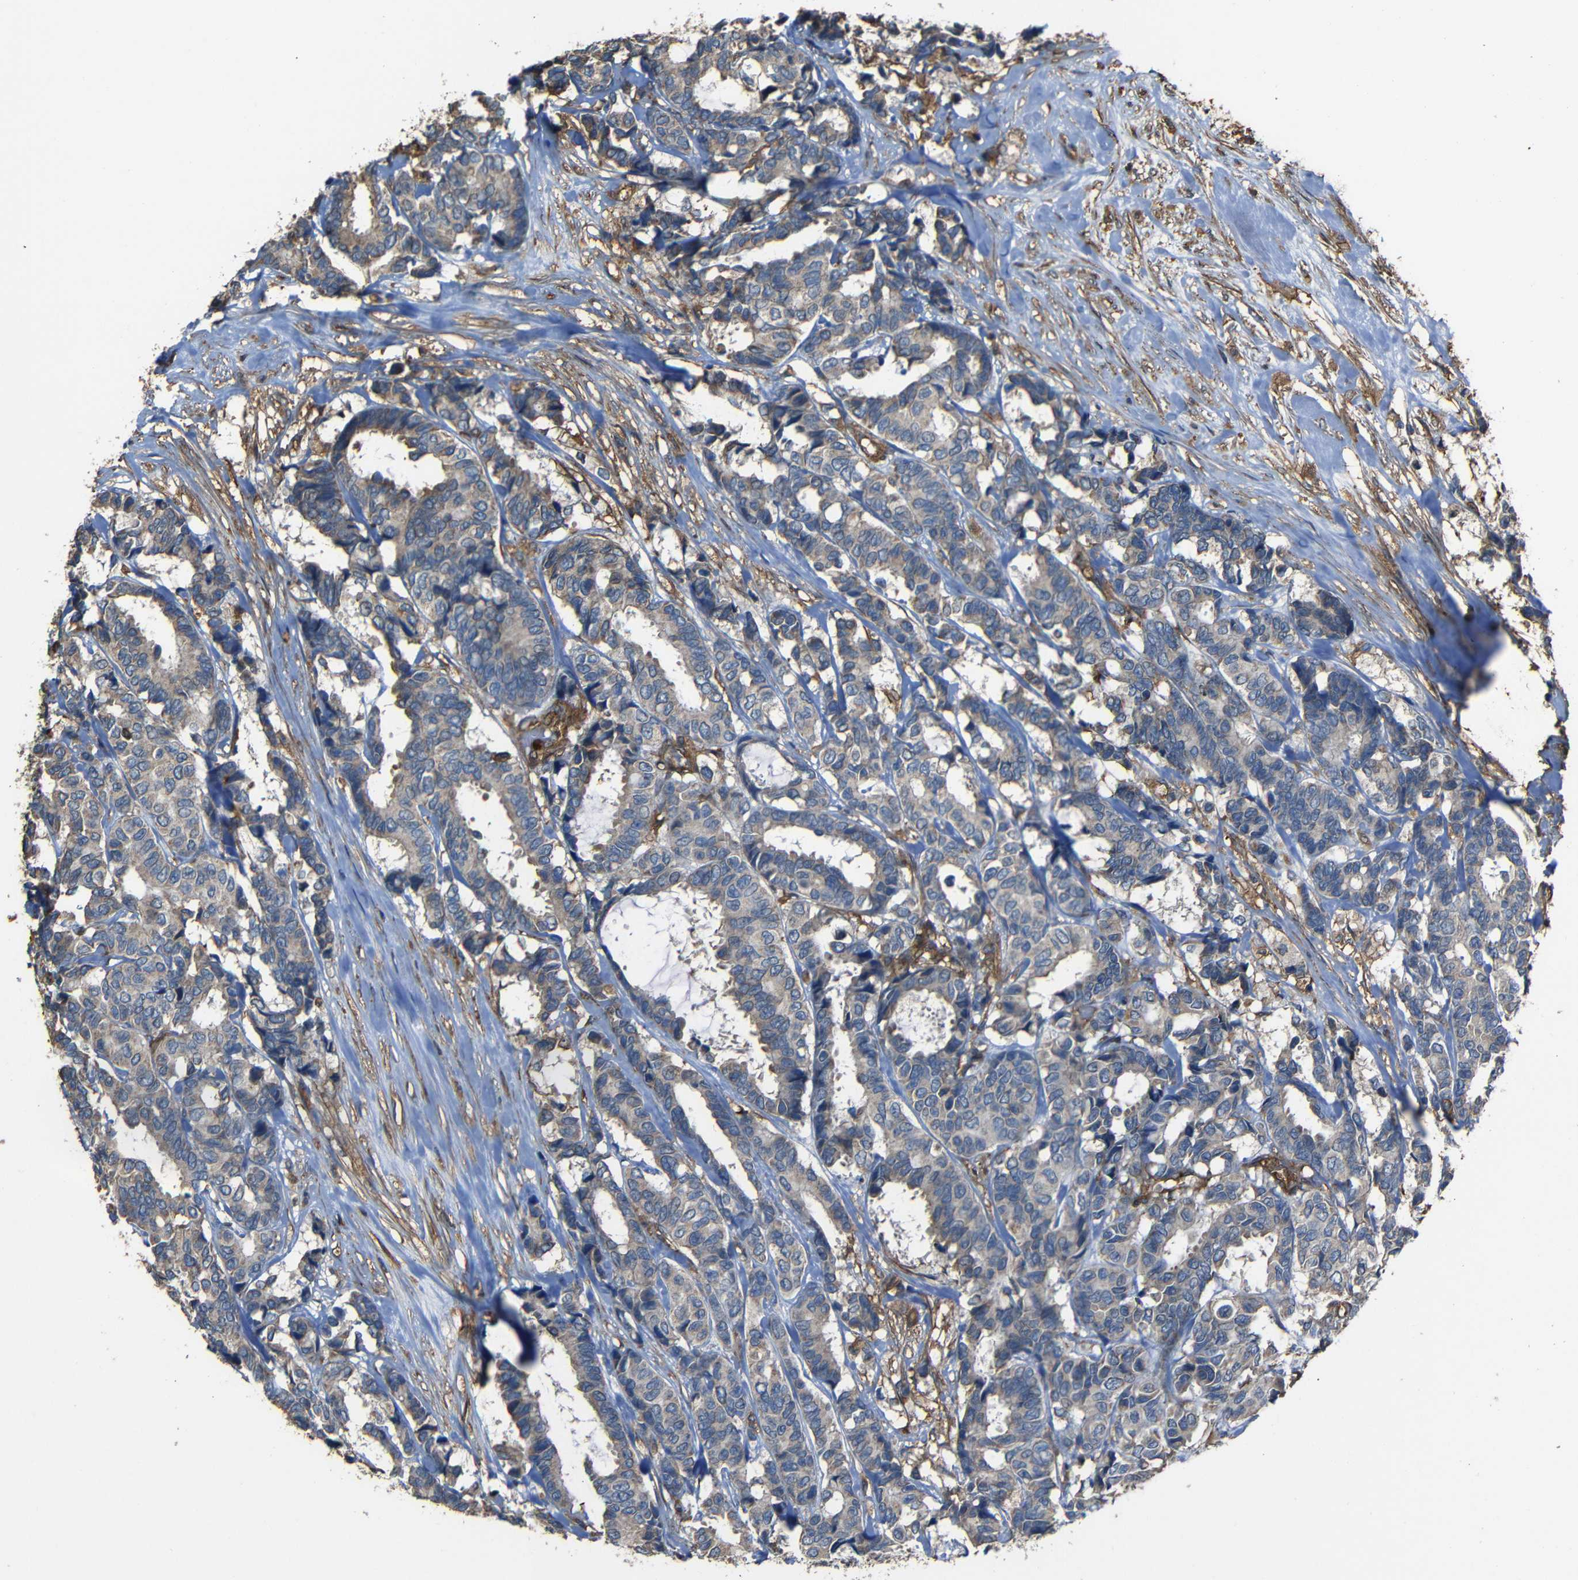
{"staining": {"intensity": "weak", "quantity": "25%-75%", "location": "cytoplasmic/membranous"}, "tissue": "breast cancer", "cell_type": "Tumor cells", "image_type": "cancer", "snomed": [{"axis": "morphology", "description": "Duct carcinoma"}, {"axis": "topography", "description": "Breast"}], "caption": "High-magnification brightfield microscopy of breast cancer stained with DAB (brown) and counterstained with hematoxylin (blue). tumor cells exhibit weak cytoplasmic/membranous staining is identified in approximately25%-75% of cells.", "gene": "ADGRE5", "patient": {"sex": "female", "age": 87}}